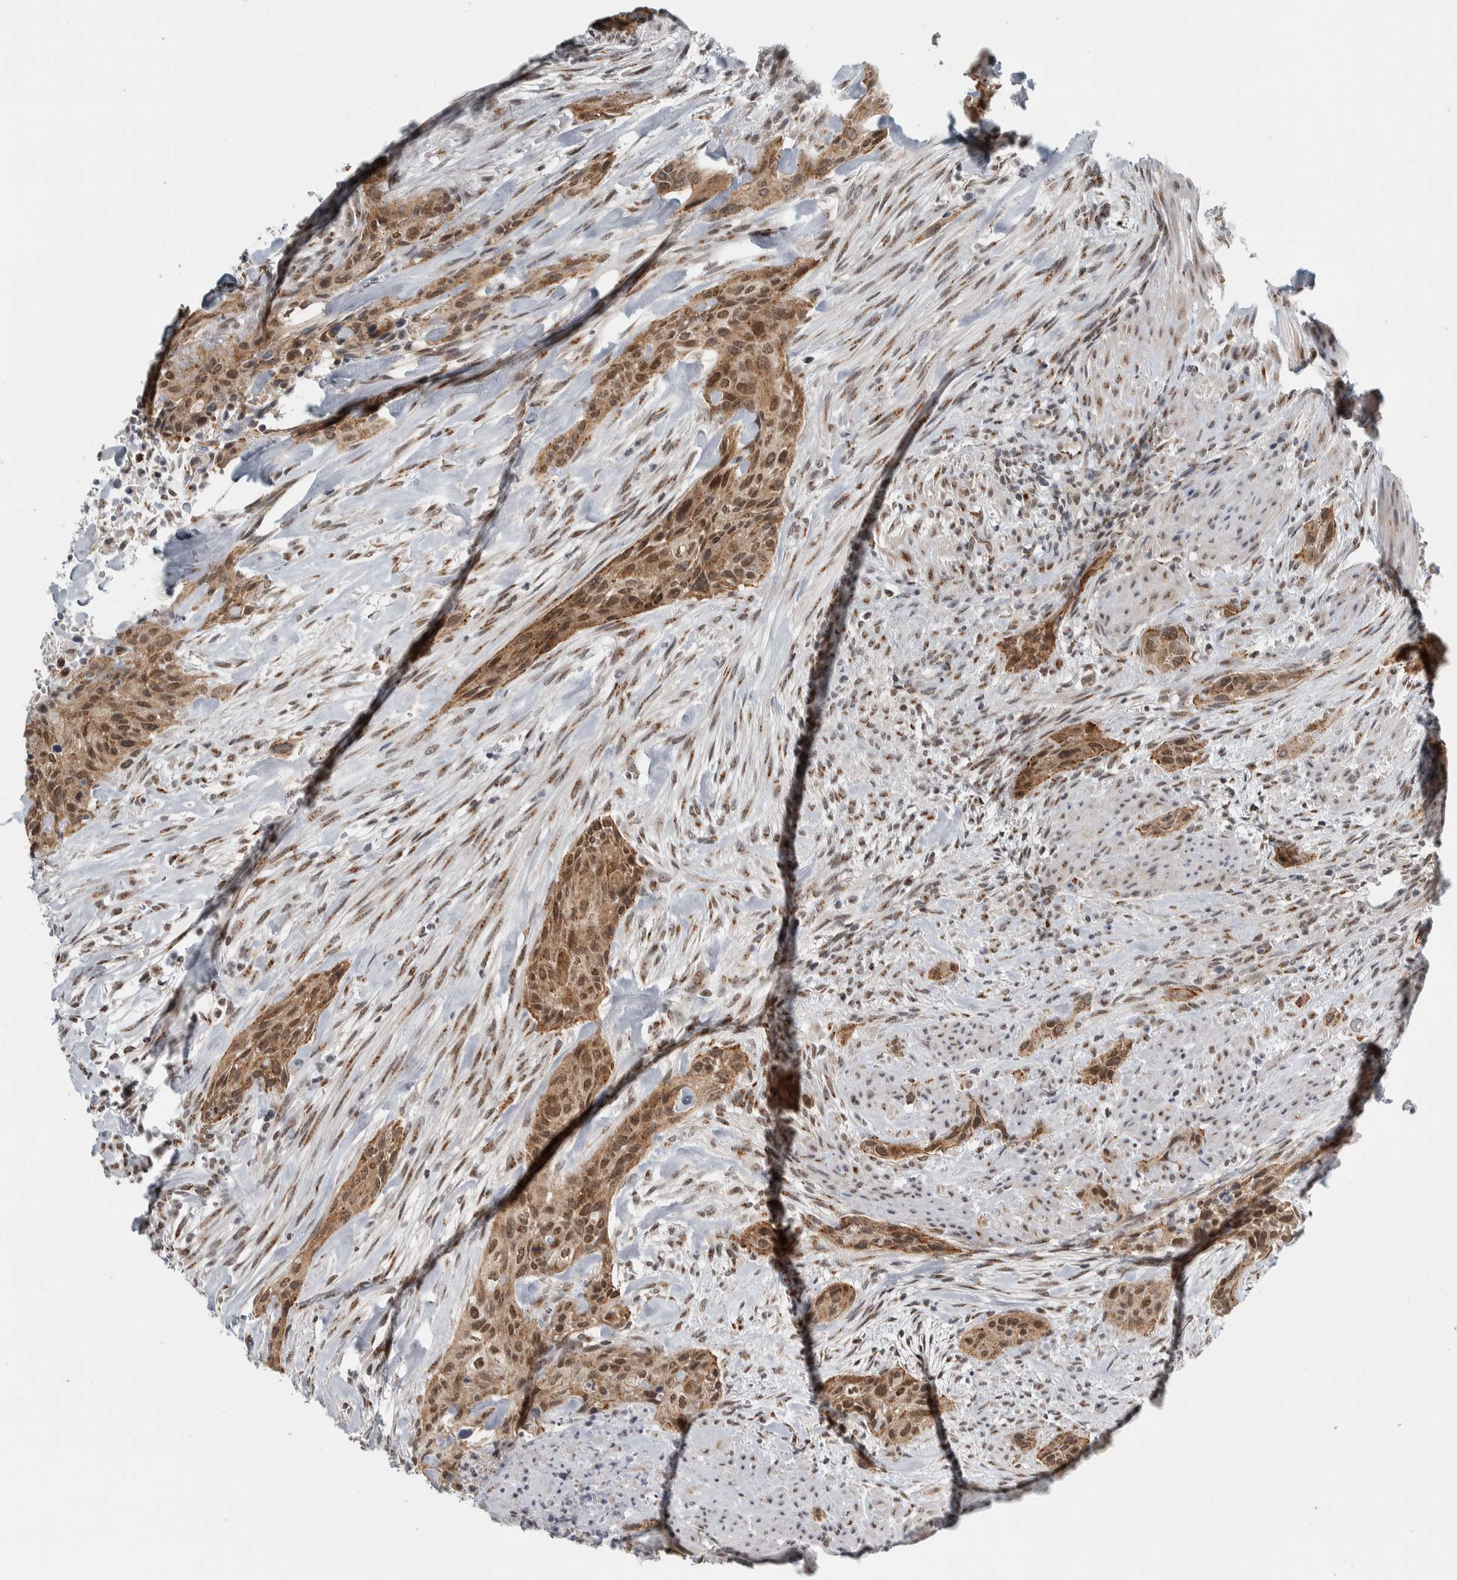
{"staining": {"intensity": "moderate", "quantity": ">75%", "location": "cytoplasmic/membranous,nuclear"}, "tissue": "urothelial cancer", "cell_type": "Tumor cells", "image_type": "cancer", "snomed": [{"axis": "morphology", "description": "Urothelial carcinoma, High grade"}, {"axis": "topography", "description": "Urinary bladder"}], "caption": "High-magnification brightfield microscopy of urothelial cancer stained with DAB (brown) and counterstained with hematoxylin (blue). tumor cells exhibit moderate cytoplasmic/membranous and nuclear expression is seen in approximately>75% of cells.", "gene": "ZMYND8", "patient": {"sex": "male", "age": 35}}